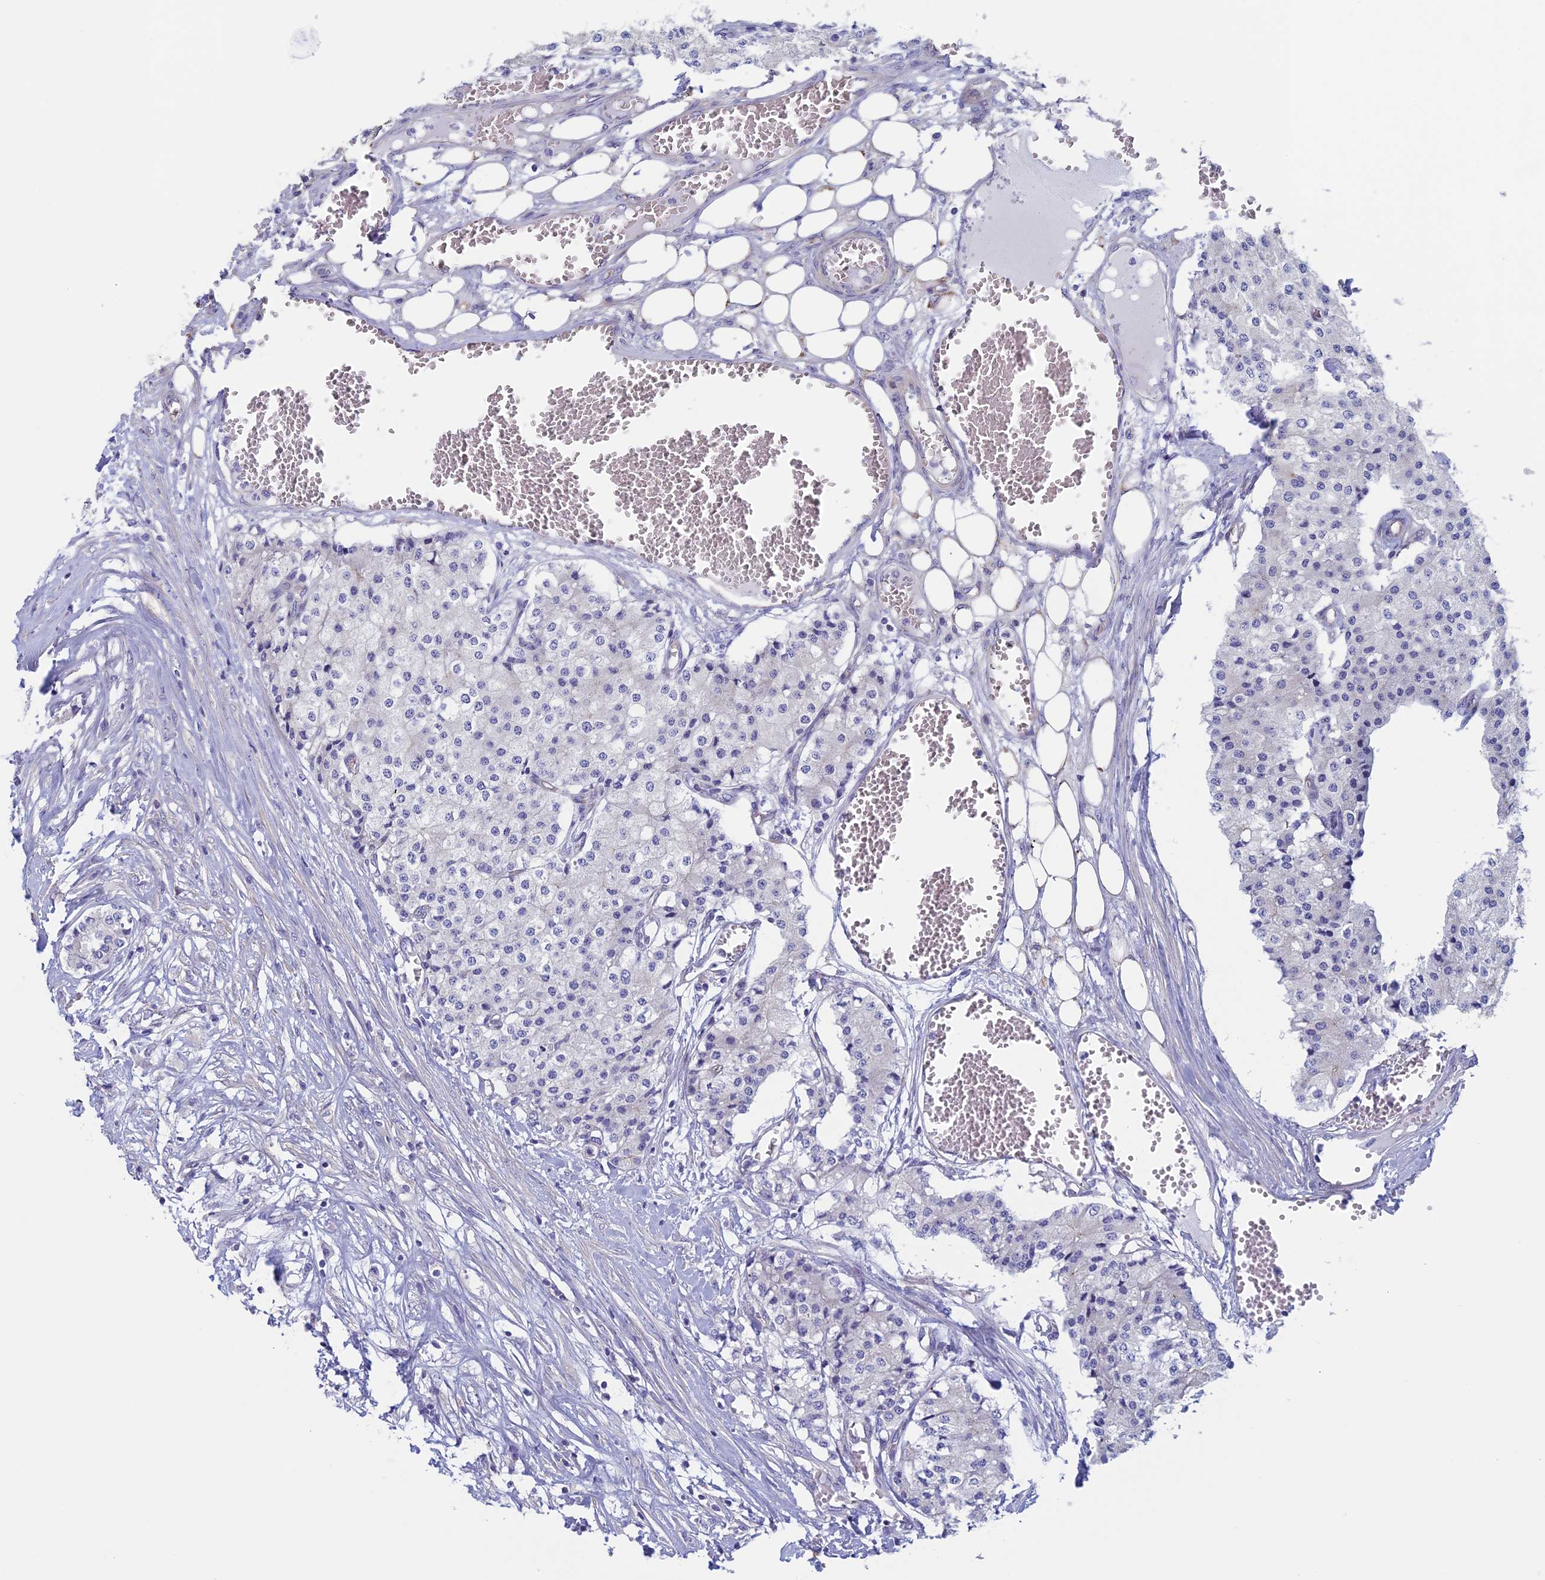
{"staining": {"intensity": "negative", "quantity": "none", "location": "none"}, "tissue": "carcinoid", "cell_type": "Tumor cells", "image_type": "cancer", "snomed": [{"axis": "morphology", "description": "Carcinoid, malignant, NOS"}, {"axis": "topography", "description": "Colon"}], "caption": "Immunohistochemical staining of carcinoid shows no significant positivity in tumor cells. Nuclei are stained in blue.", "gene": "CNOT6L", "patient": {"sex": "female", "age": 52}}